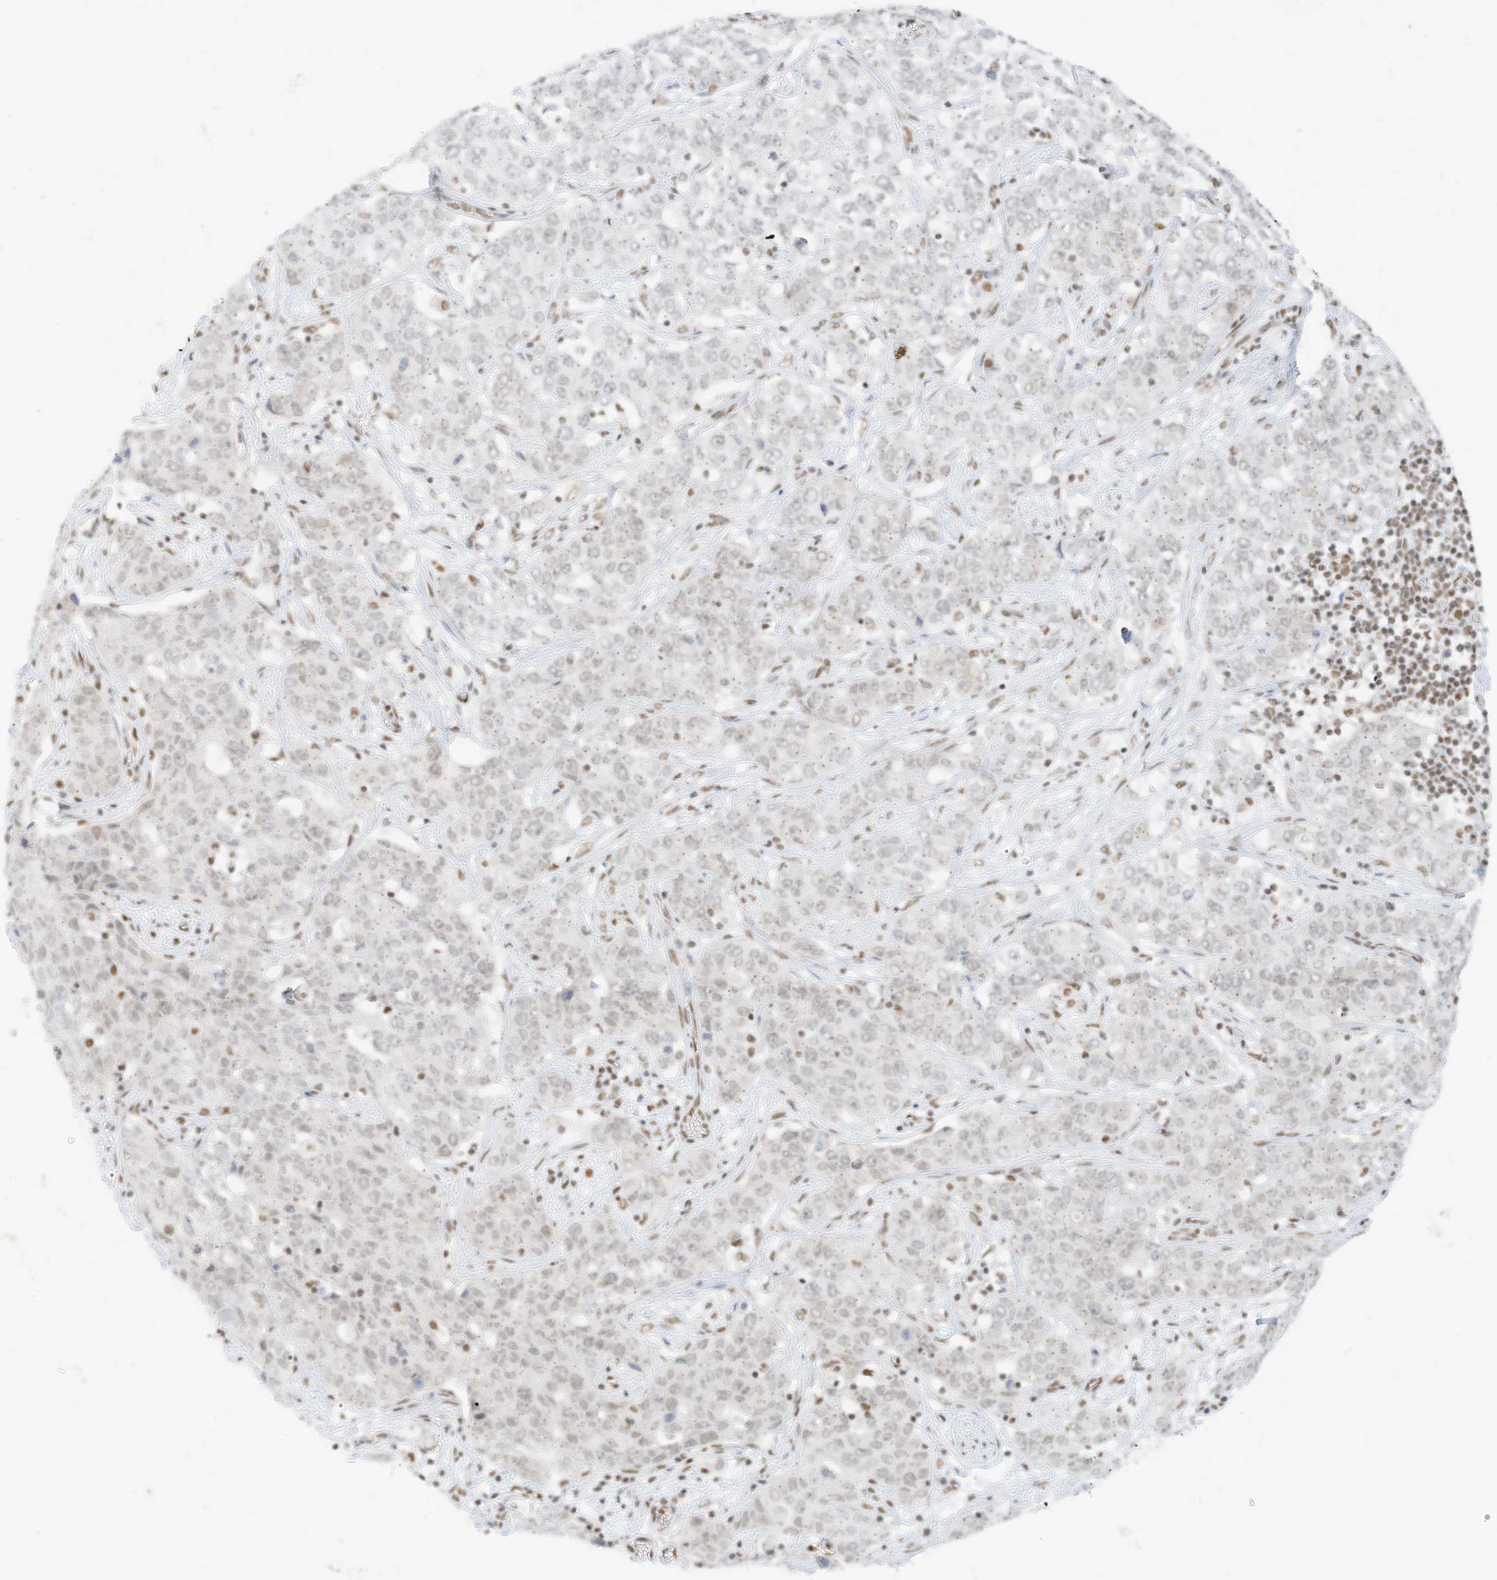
{"staining": {"intensity": "weak", "quantity": "25%-75%", "location": "nuclear"}, "tissue": "stomach cancer", "cell_type": "Tumor cells", "image_type": "cancer", "snomed": [{"axis": "morphology", "description": "Normal tissue, NOS"}, {"axis": "morphology", "description": "Adenocarcinoma, NOS"}, {"axis": "topography", "description": "Lymph node"}, {"axis": "topography", "description": "Stomach"}], "caption": "A brown stain highlights weak nuclear staining of a protein in human stomach adenocarcinoma tumor cells.", "gene": "SMARCA2", "patient": {"sex": "male", "age": 48}}